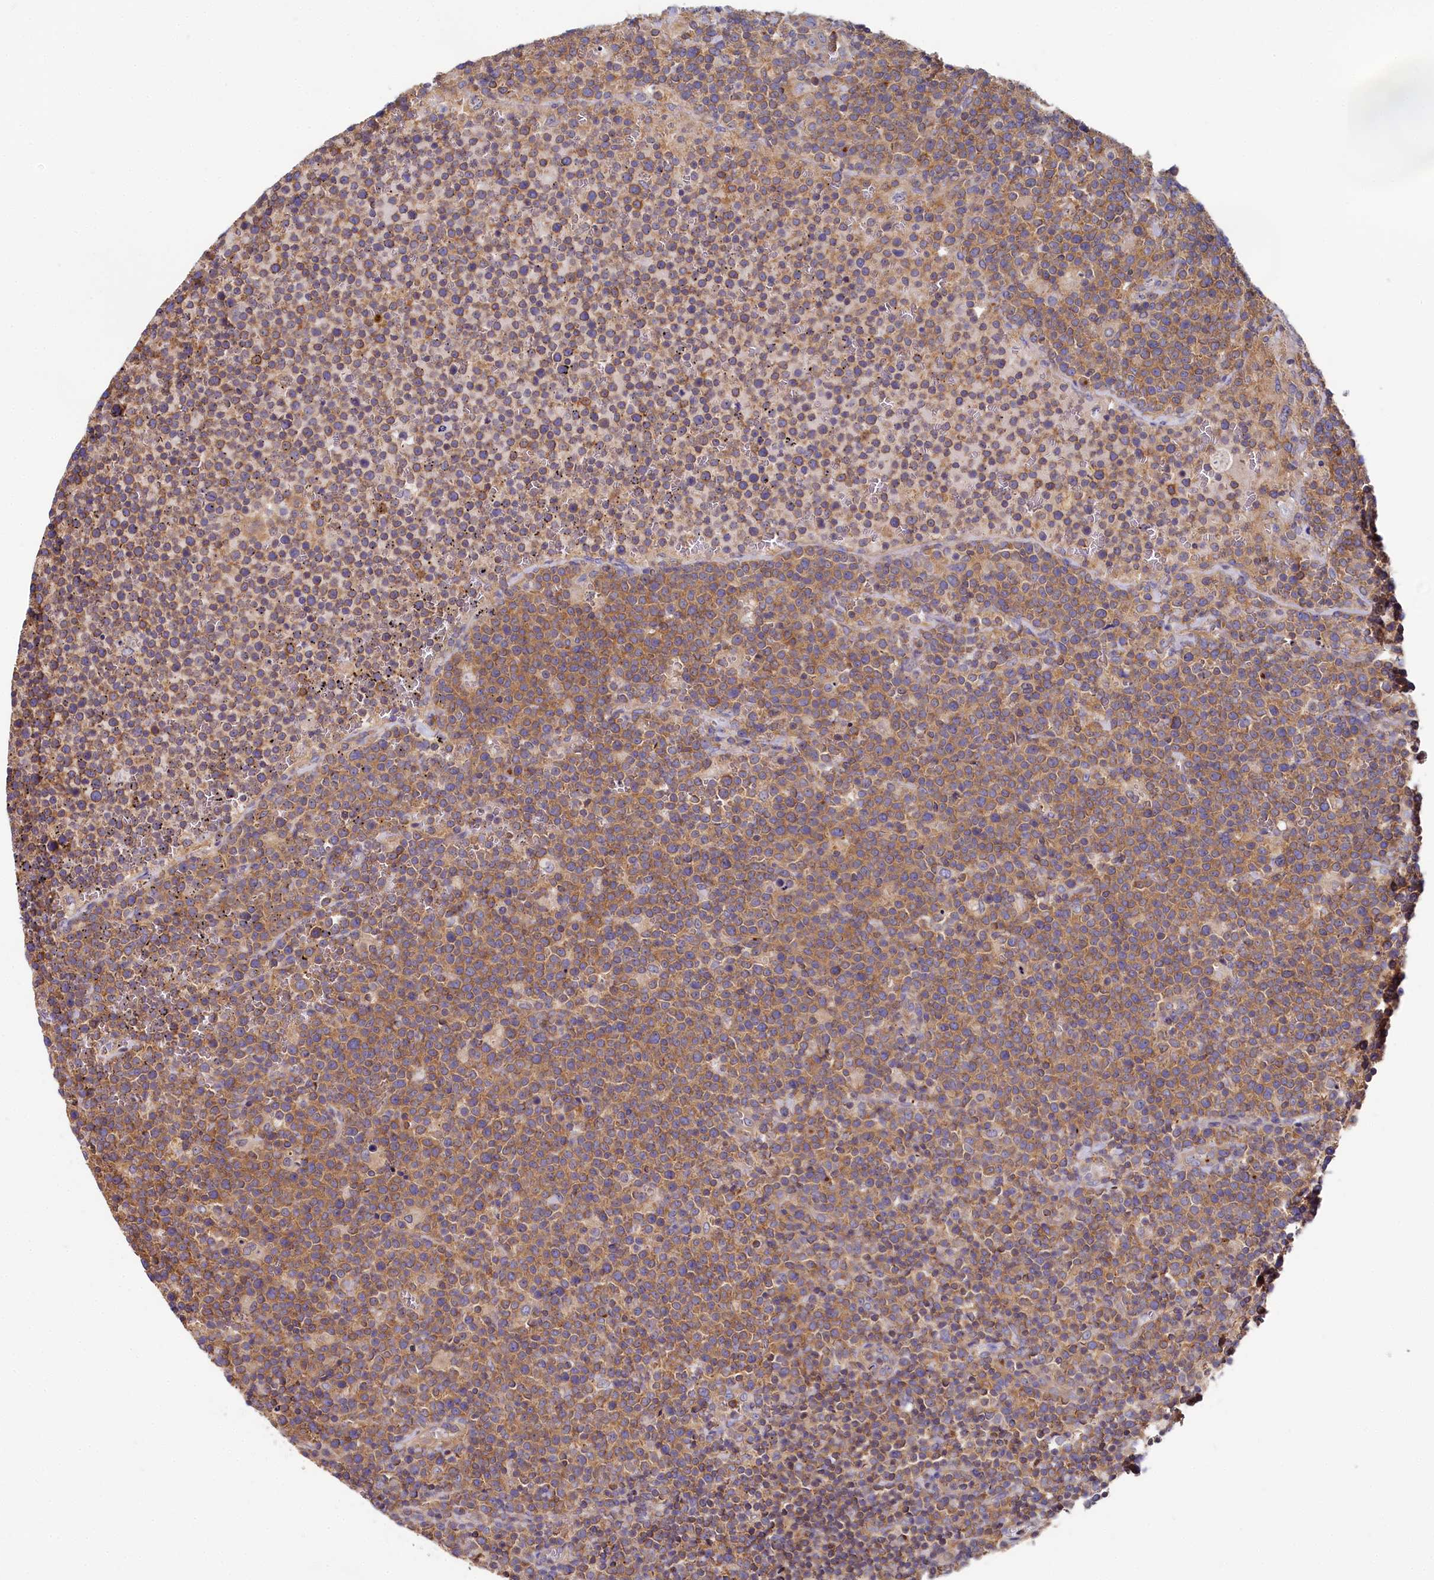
{"staining": {"intensity": "moderate", "quantity": ">75%", "location": "cytoplasmic/membranous"}, "tissue": "lymphoma", "cell_type": "Tumor cells", "image_type": "cancer", "snomed": [{"axis": "morphology", "description": "Malignant lymphoma, non-Hodgkin's type, High grade"}, {"axis": "topography", "description": "Lymph node"}], "caption": "The micrograph reveals immunohistochemical staining of lymphoma. There is moderate cytoplasmic/membranous positivity is seen in approximately >75% of tumor cells. The staining was performed using DAB to visualize the protein expression in brown, while the nuclei were stained in blue with hematoxylin (Magnification: 20x).", "gene": "PPIP5K1", "patient": {"sex": "male", "age": 61}}